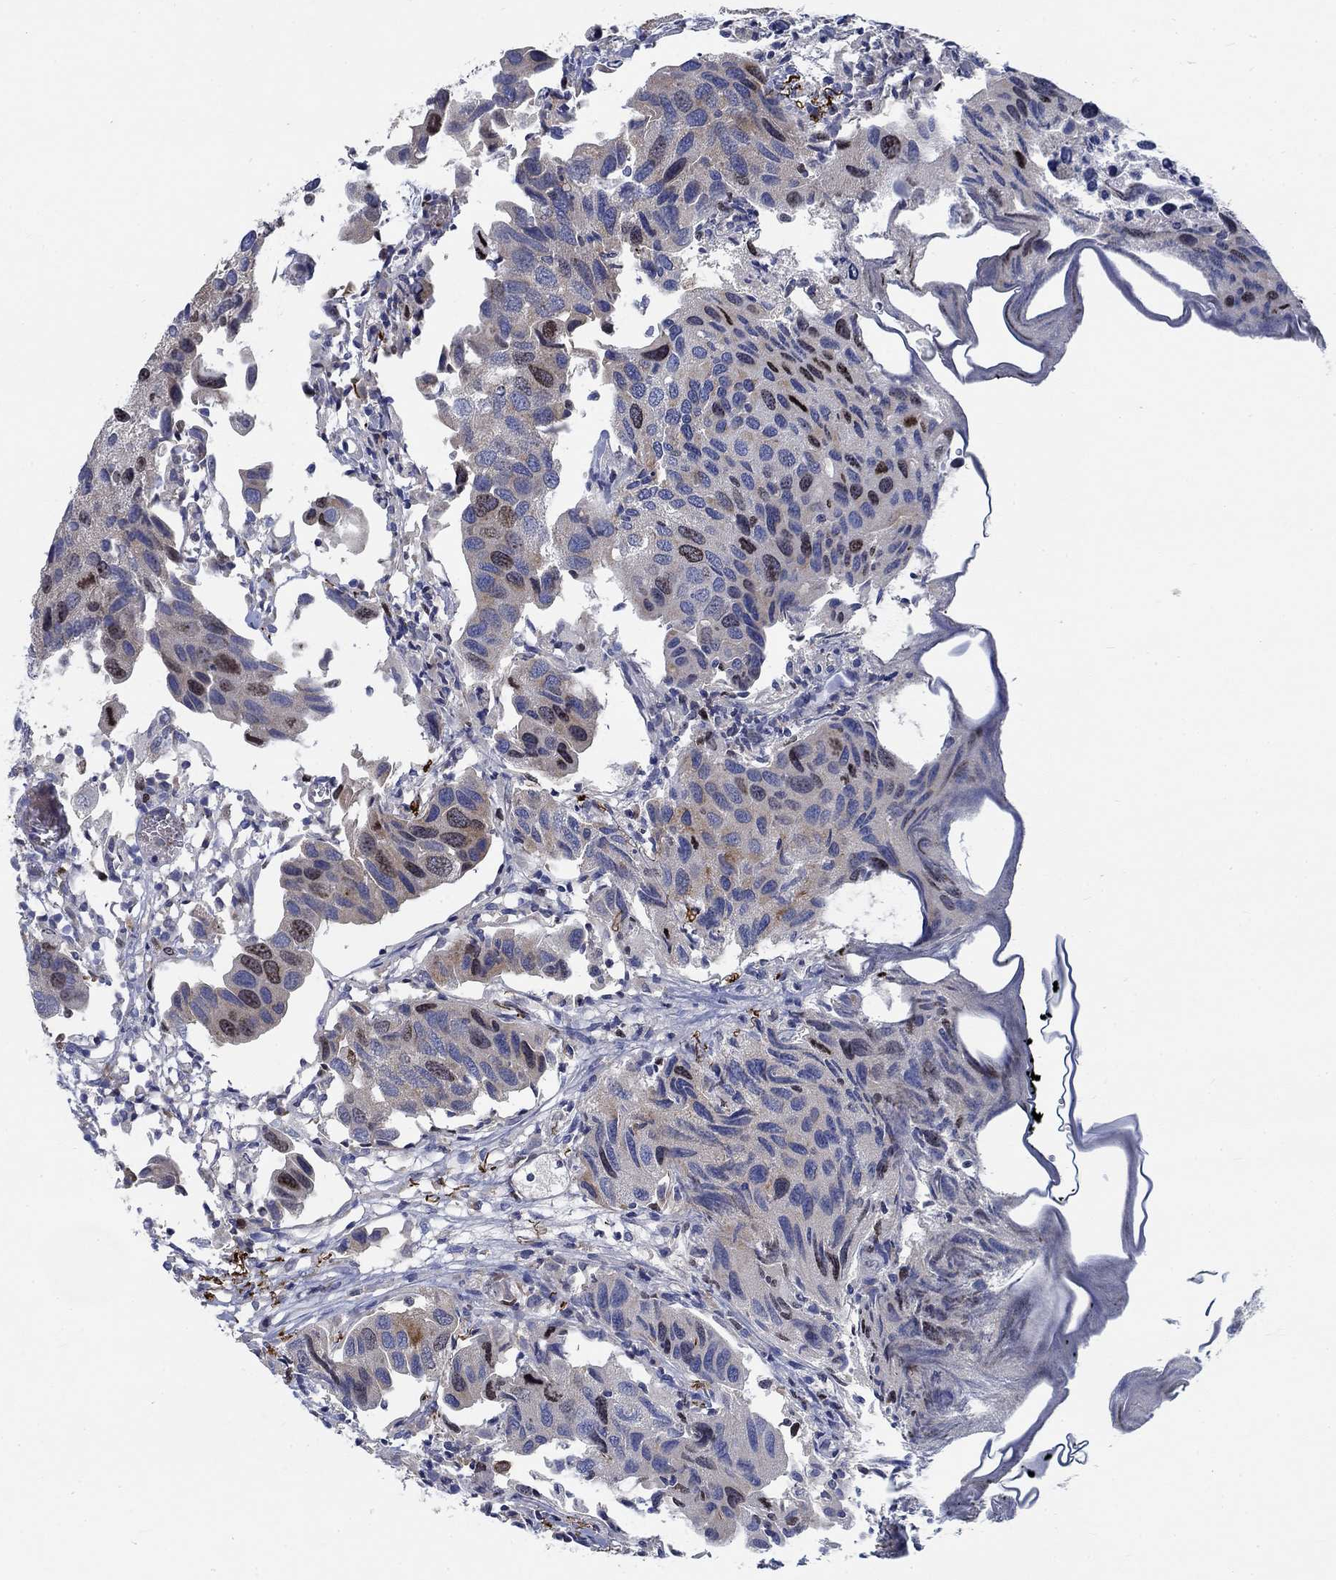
{"staining": {"intensity": "weak", "quantity": "<25%", "location": "nuclear"}, "tissue": "urothelial cancer", "cell_type": "Tumor cells", "image_type": "cancer", "snomed": [{"axis": "morphology", "description": "Urothelial carcinoma, High grade"}, {"axis": "topography", "description": "Urinary bladder"}], "caption": "The histopathology image exhibits no significant positivity in tumor cells of urothelial carcinoma (high-grade).", "gene": "MMP24", "patient": {"sex": "male", "age": 79}}